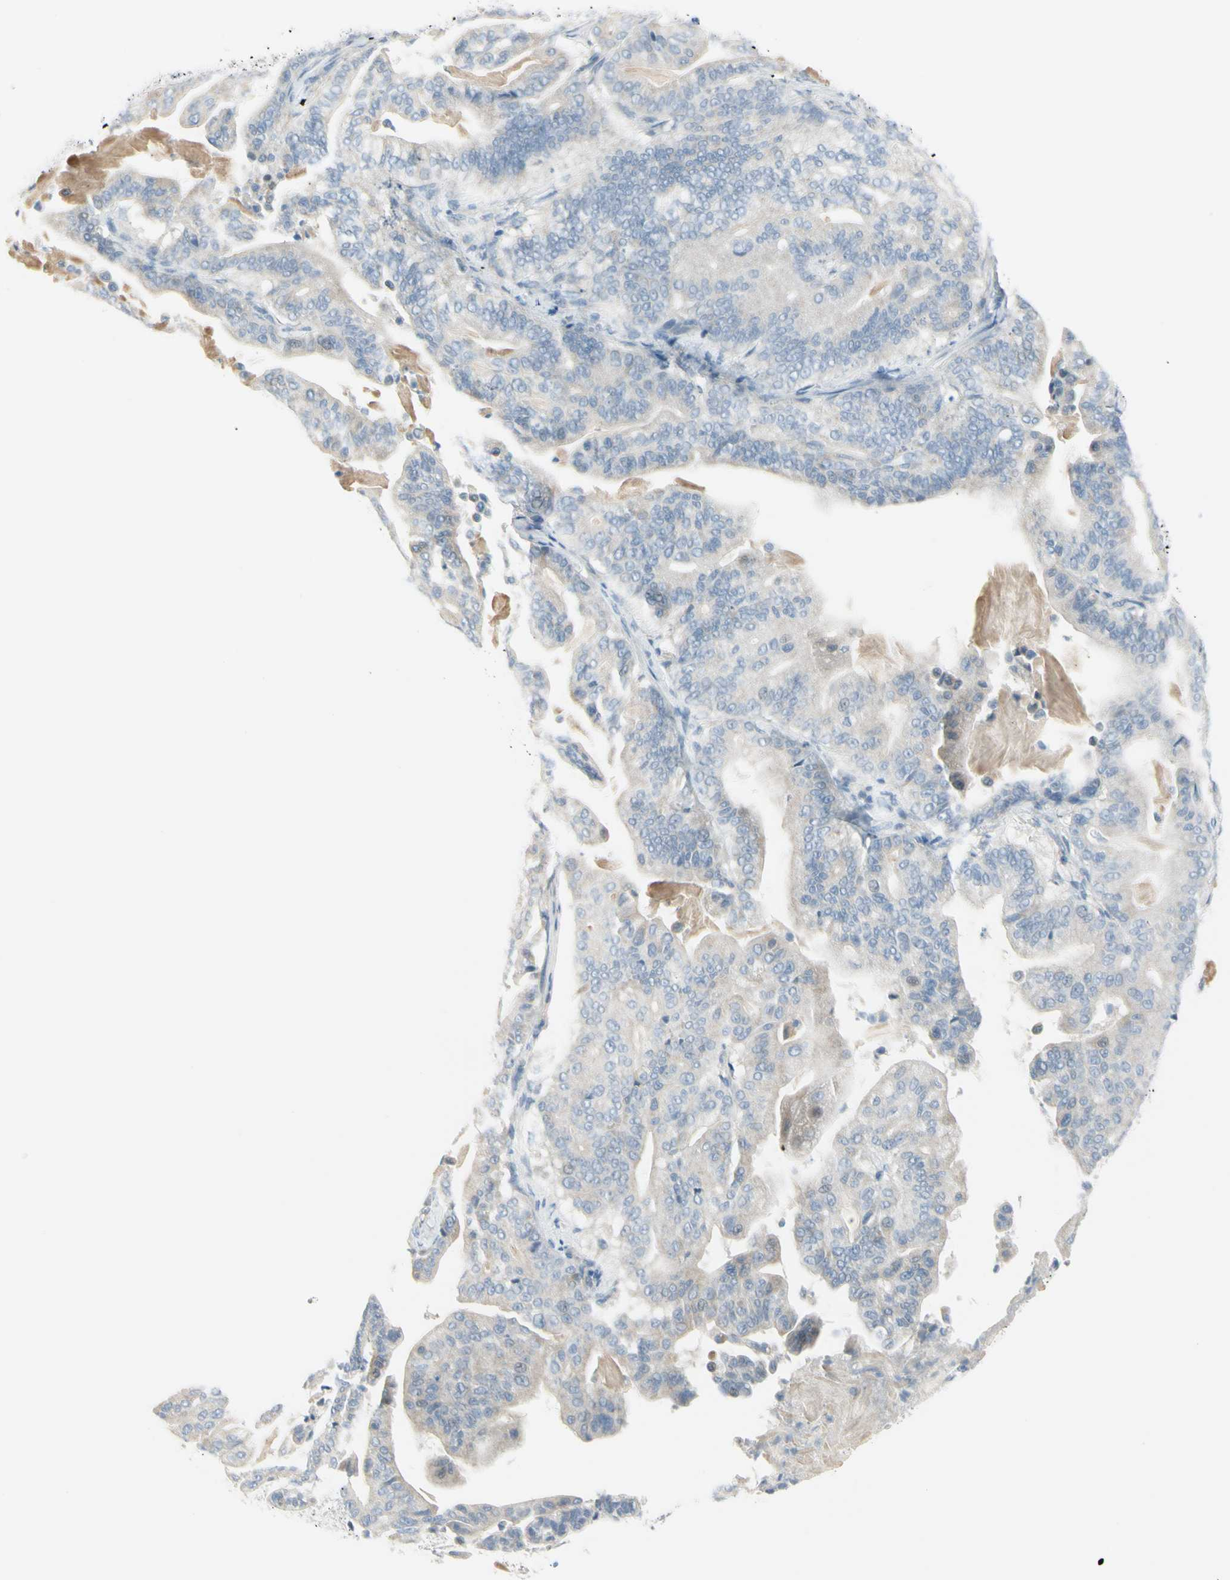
{"staining": {"intensity": "weak", "quantity": "<25%", "location": "cytoplasmic/membranous"}, "tissue": "pancreatic cancer", "cell_type": "Tumor cells", "image_type": "cancer", "snomed": [{"axis": "morphology", "description": "Adenocarcinoma, NOS"}, {"axis": "topography", "description": "Pancreas"}], "caption": "This image is of pancreatic cancer stained with IHC to label a protein in brown with the nuclei are counter-stained blue. There is no positivity in tumor cells.", "gene": "ASB9", "patient": {"sex": "male", "age": 63}}